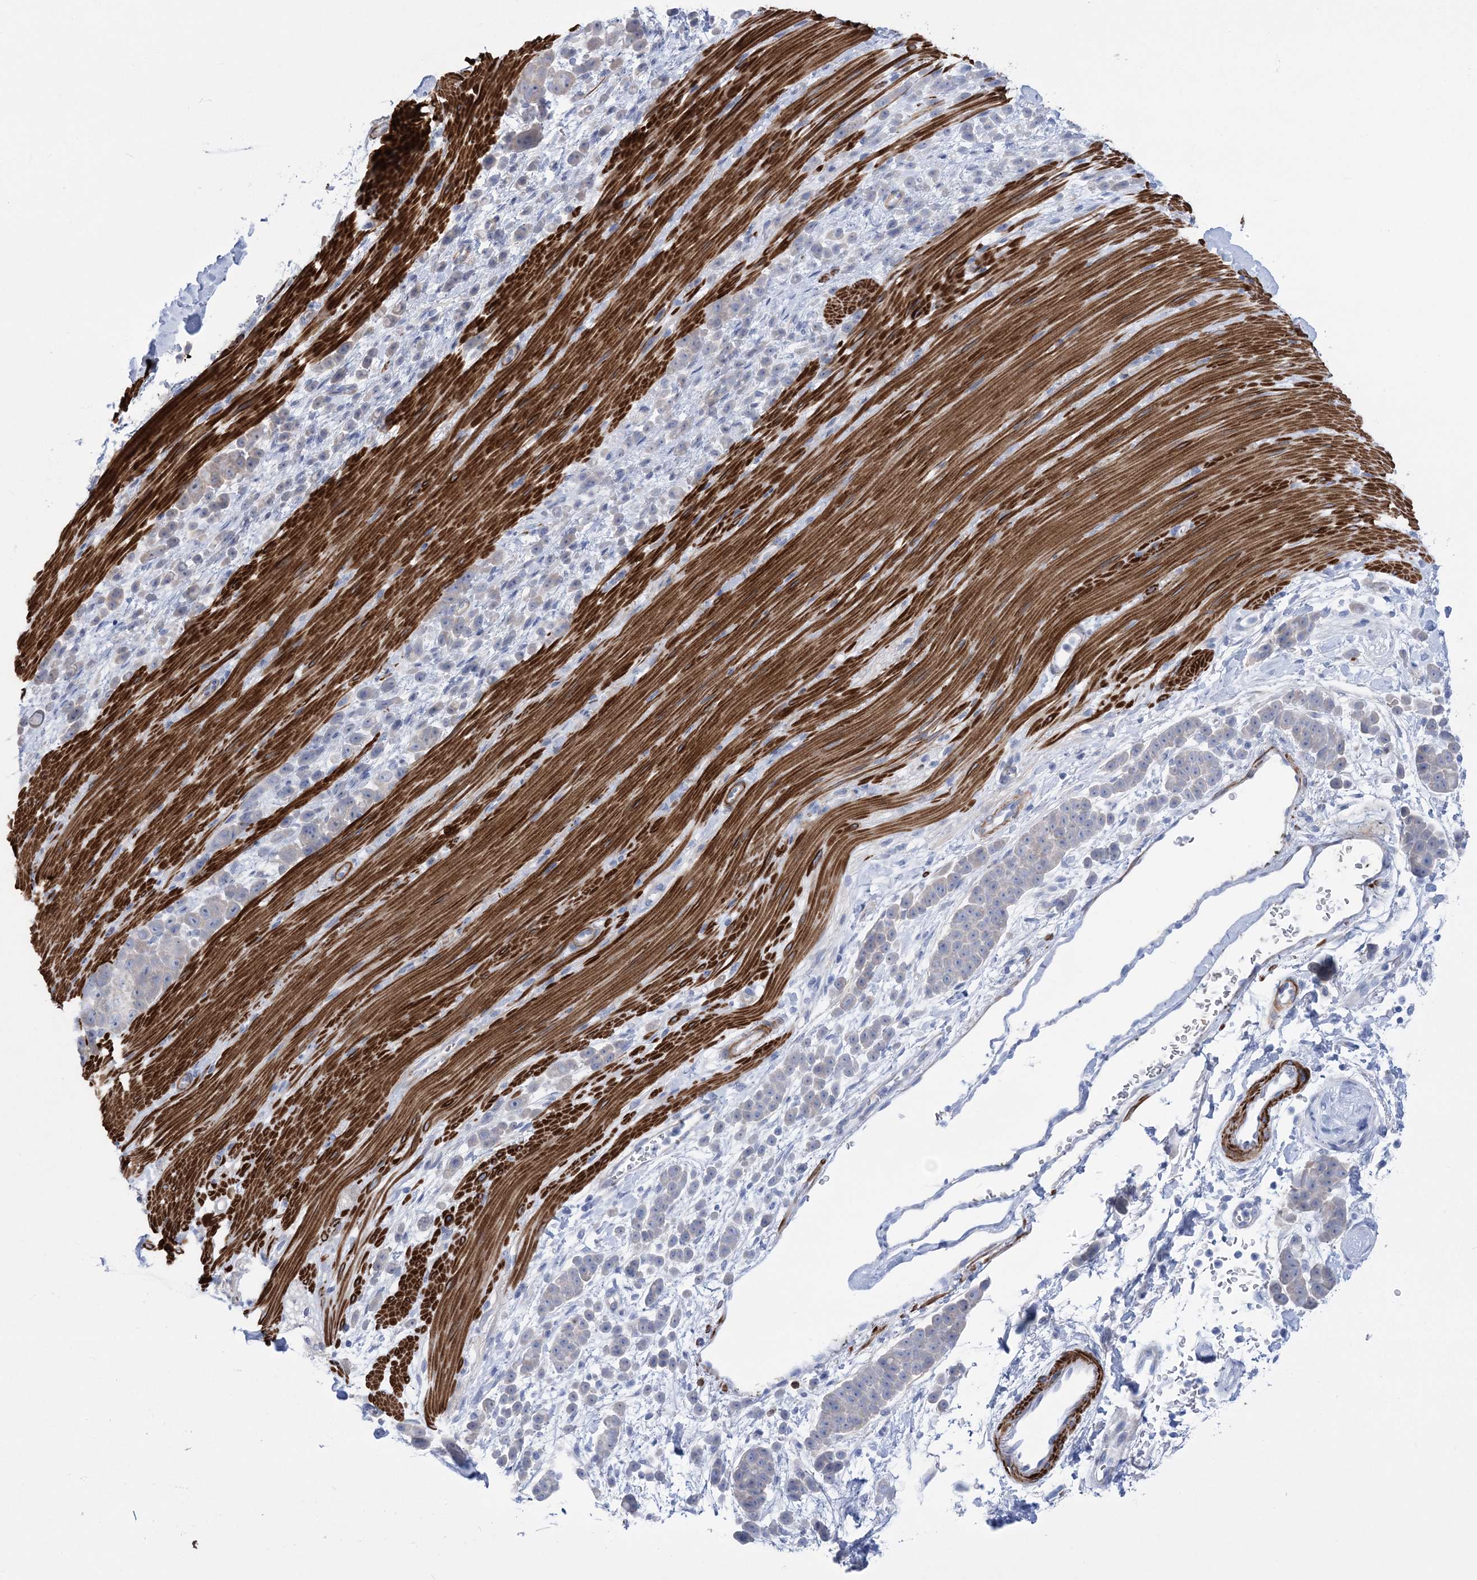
{"staining": {"intensity": "negative", "quantity": "none", "location": "none"}, "tissue": "pancreatic cancer", "cell_type": "Tumor cells", "image_type": "cancer", "snomed": [{"axis": "morphology", "description": "Normal tissue, NOS"}, {"axis": "morphology", "description": "Adenocarcinoma, NOS"}, {"axis": "topography", "description": "Pancreas"}], "caption": "Adenocarcinoma (pancreatic) was stained to show a protein in brown. There is no significant staining in tumor cells.", "gene": "WDR74", "patient": {"sex": "female", "age": 64}}